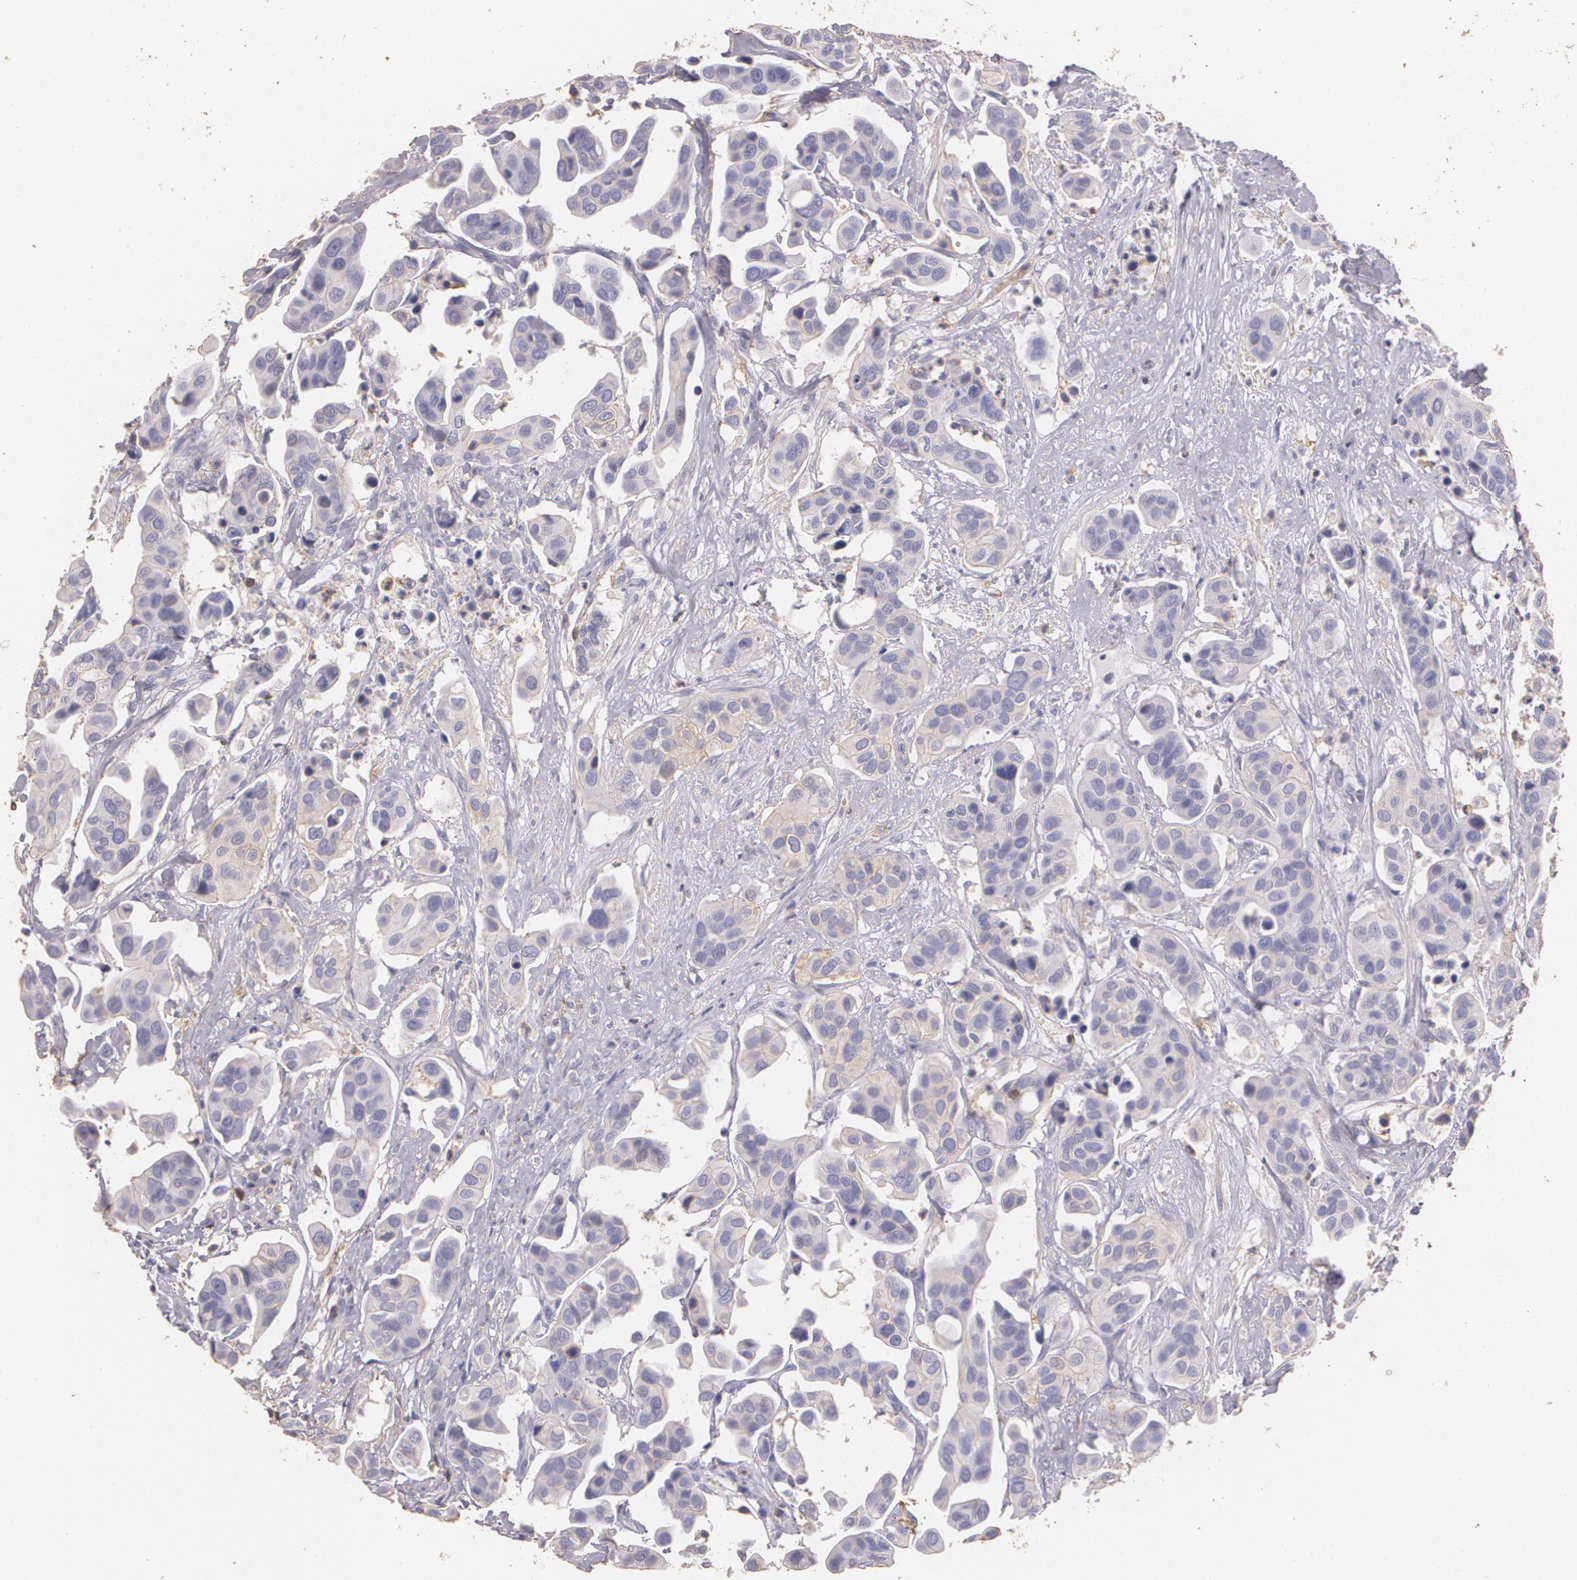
{"staining": {"intensity": "negative", "quantity": "none", "location": "none"}, "tissue": "urothelial cancer", "cell_type": "Tumor cells", "image_type": "cancer", "snomed": [{"axis": "morphology", "description": "Adenocarcinoma, NOS"}, {"axis": "topography", "description": "Urinary bladder"}], "caption": "Tumor cells show no significant staining in urothelial cancer.", "gene": "TGFBR1", "patient": {"sex": "male", "age": 61}}